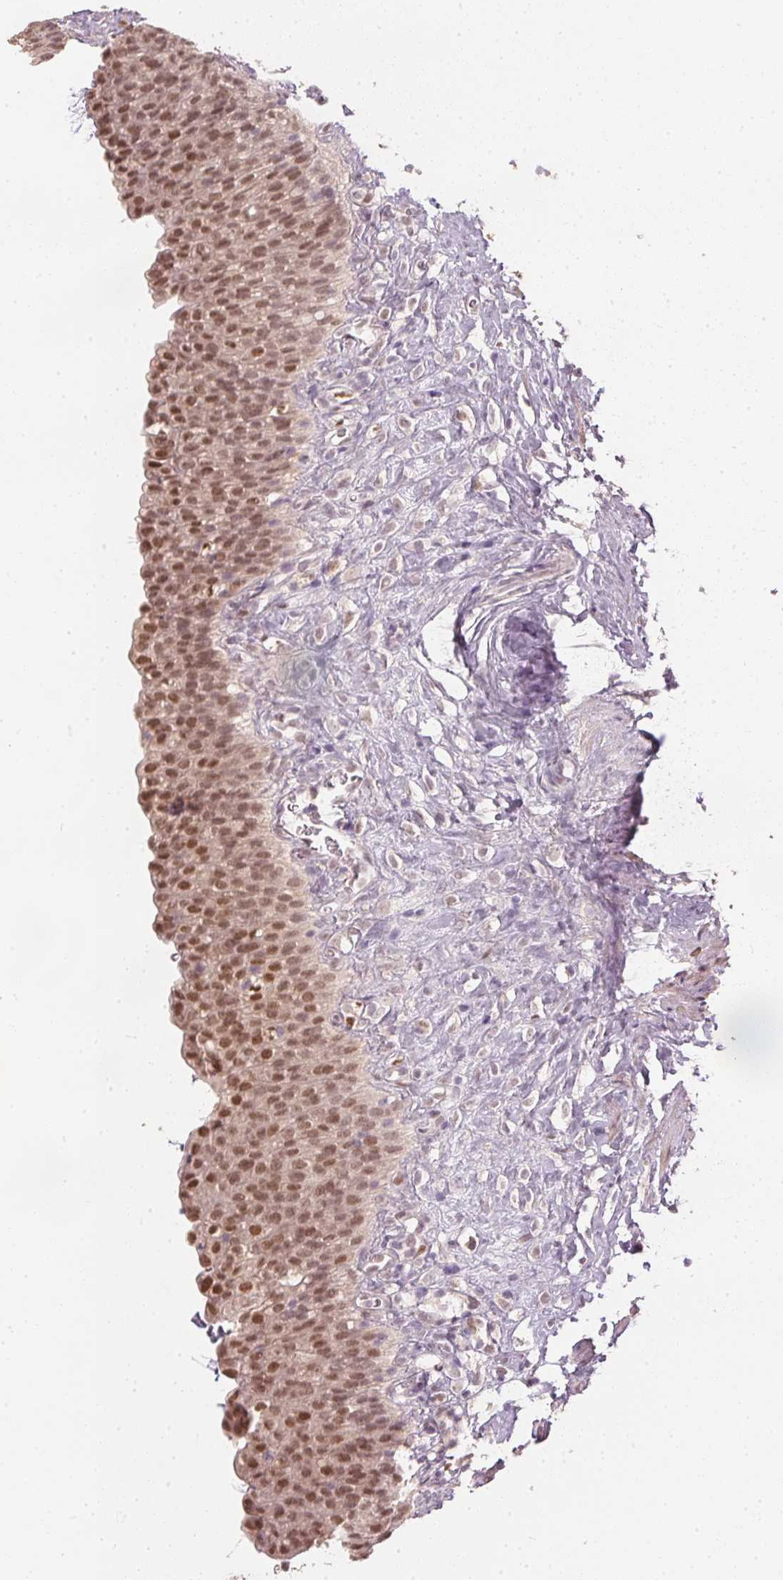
{"staining": {"intensity": "moderate", "quantity": ">75%", "location": "nuclear"}, "tissue": "urinary bladder", "cell_type": "Urothelial cells", "image_type": "normal", "snomed": [{"axis": "morphology", "description": "Normal tissue, NOS"}, {"axis": "topography", "description": "Urinary bladder"}, {"axis": "topography", "description": "Prostate"}], "caption": "Urinary bladder stained with DAB IHC shows medium levels of moderate nuclear expression in approximately >75% of urothelial cells. (Stains: DAB (3,3'-diaminobenzidine) in brown, nuclei in blue, Microscopy: brightfield microscopy at high magnification).", "gene": "ENSG00000267001", "patient": {"sex": "male", "age": 76}}